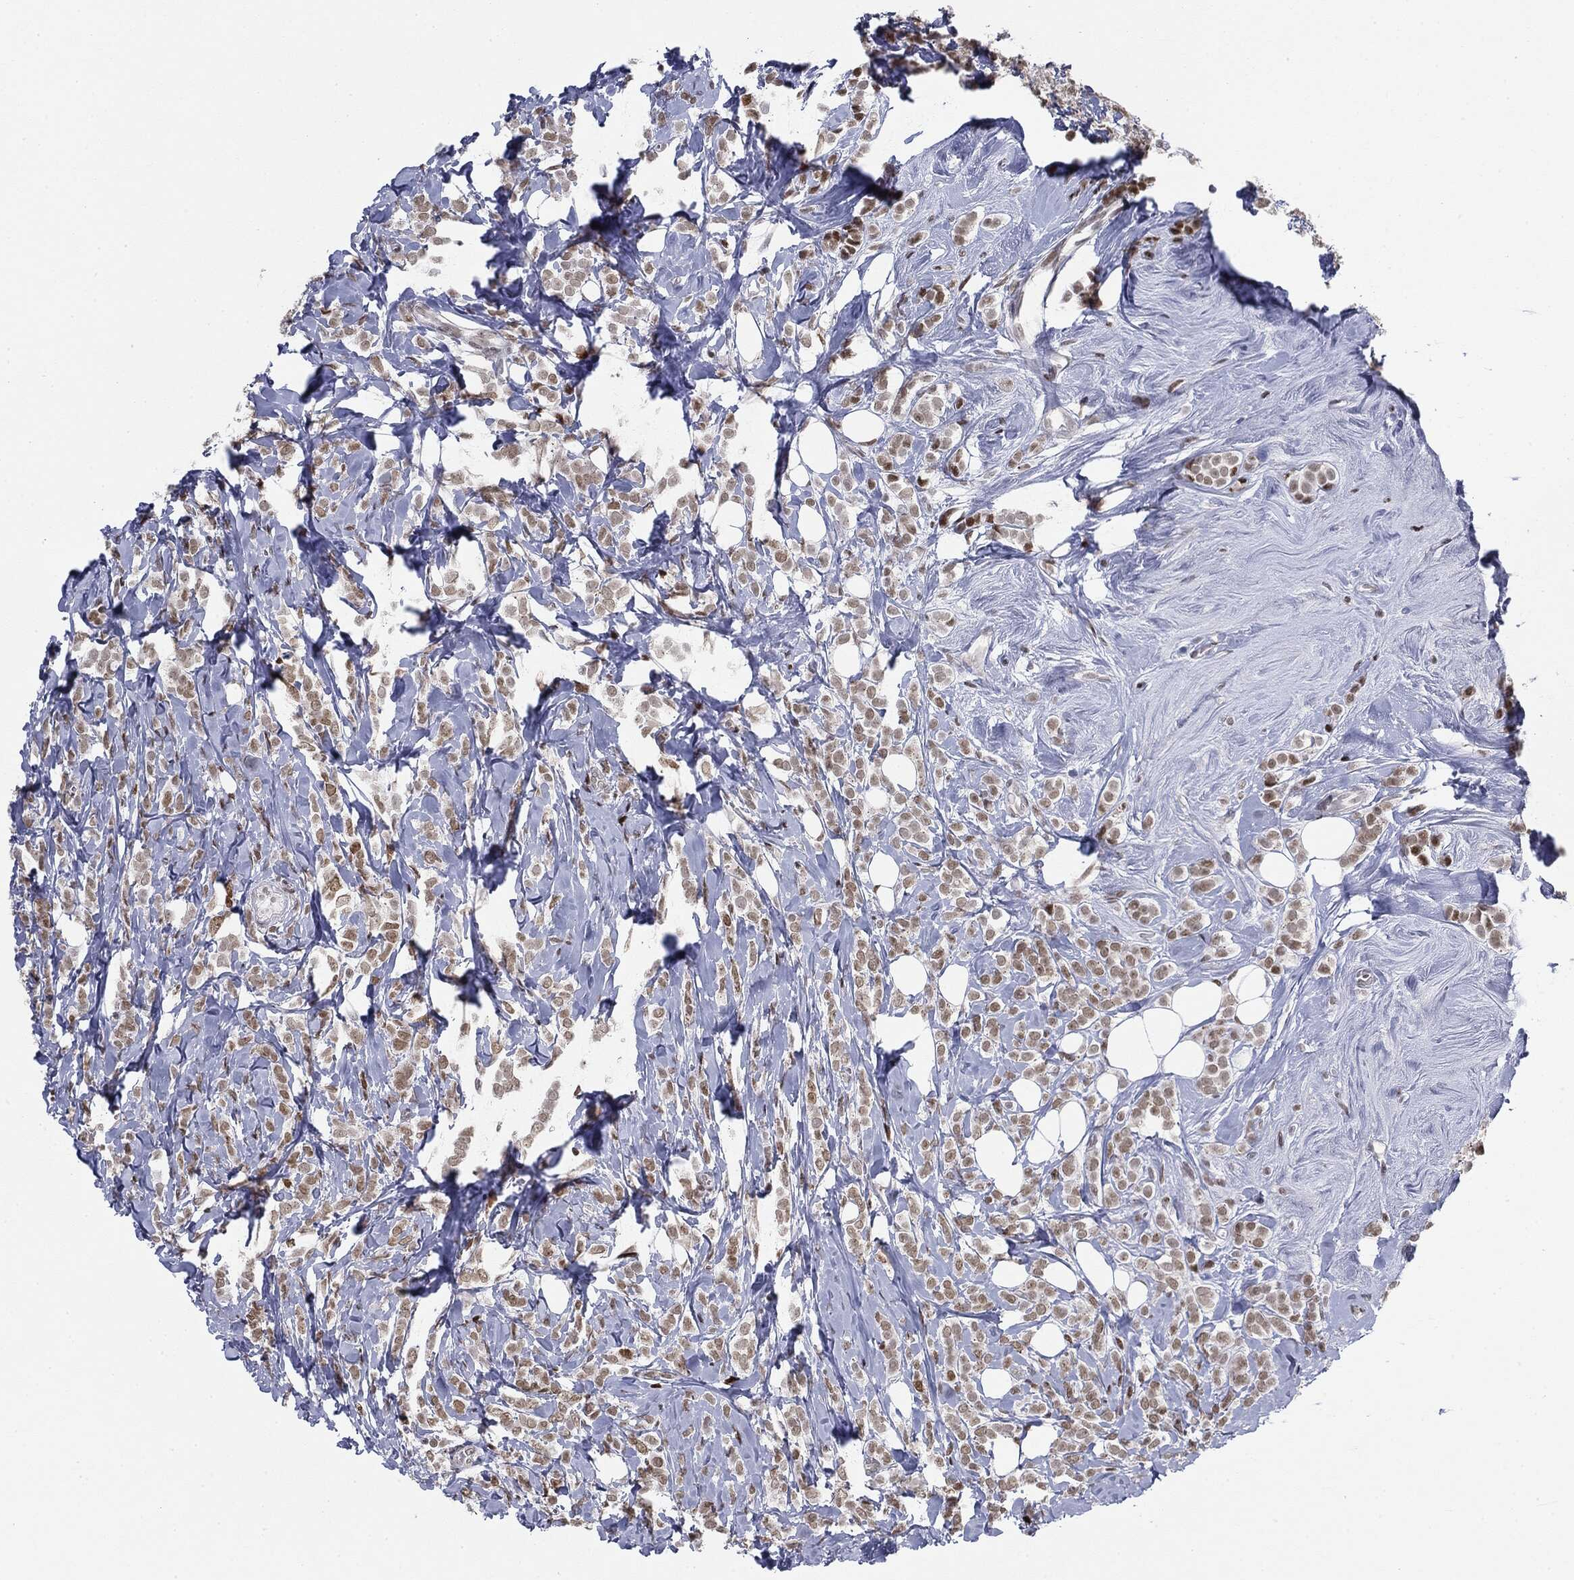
{"staining": {"intensity": "weak", "quantity": ">75%", "location": "nuclear"}, "tissue": "breast cancer", "cell_type": "Tumor cells", "image_type": "cancer", "snomed": [{"axis": "morphology", "description": "Lobular carcinoma"}, {"axis": "topography", "description": "Breast"}], "caption": "Immunohistochemistry of human breast cancer exhibits low levels of weak nuclear positivity in about >75% of tumor cells.", "gene": "MDC1", "patient": {"sex": "female", "age": 49}}